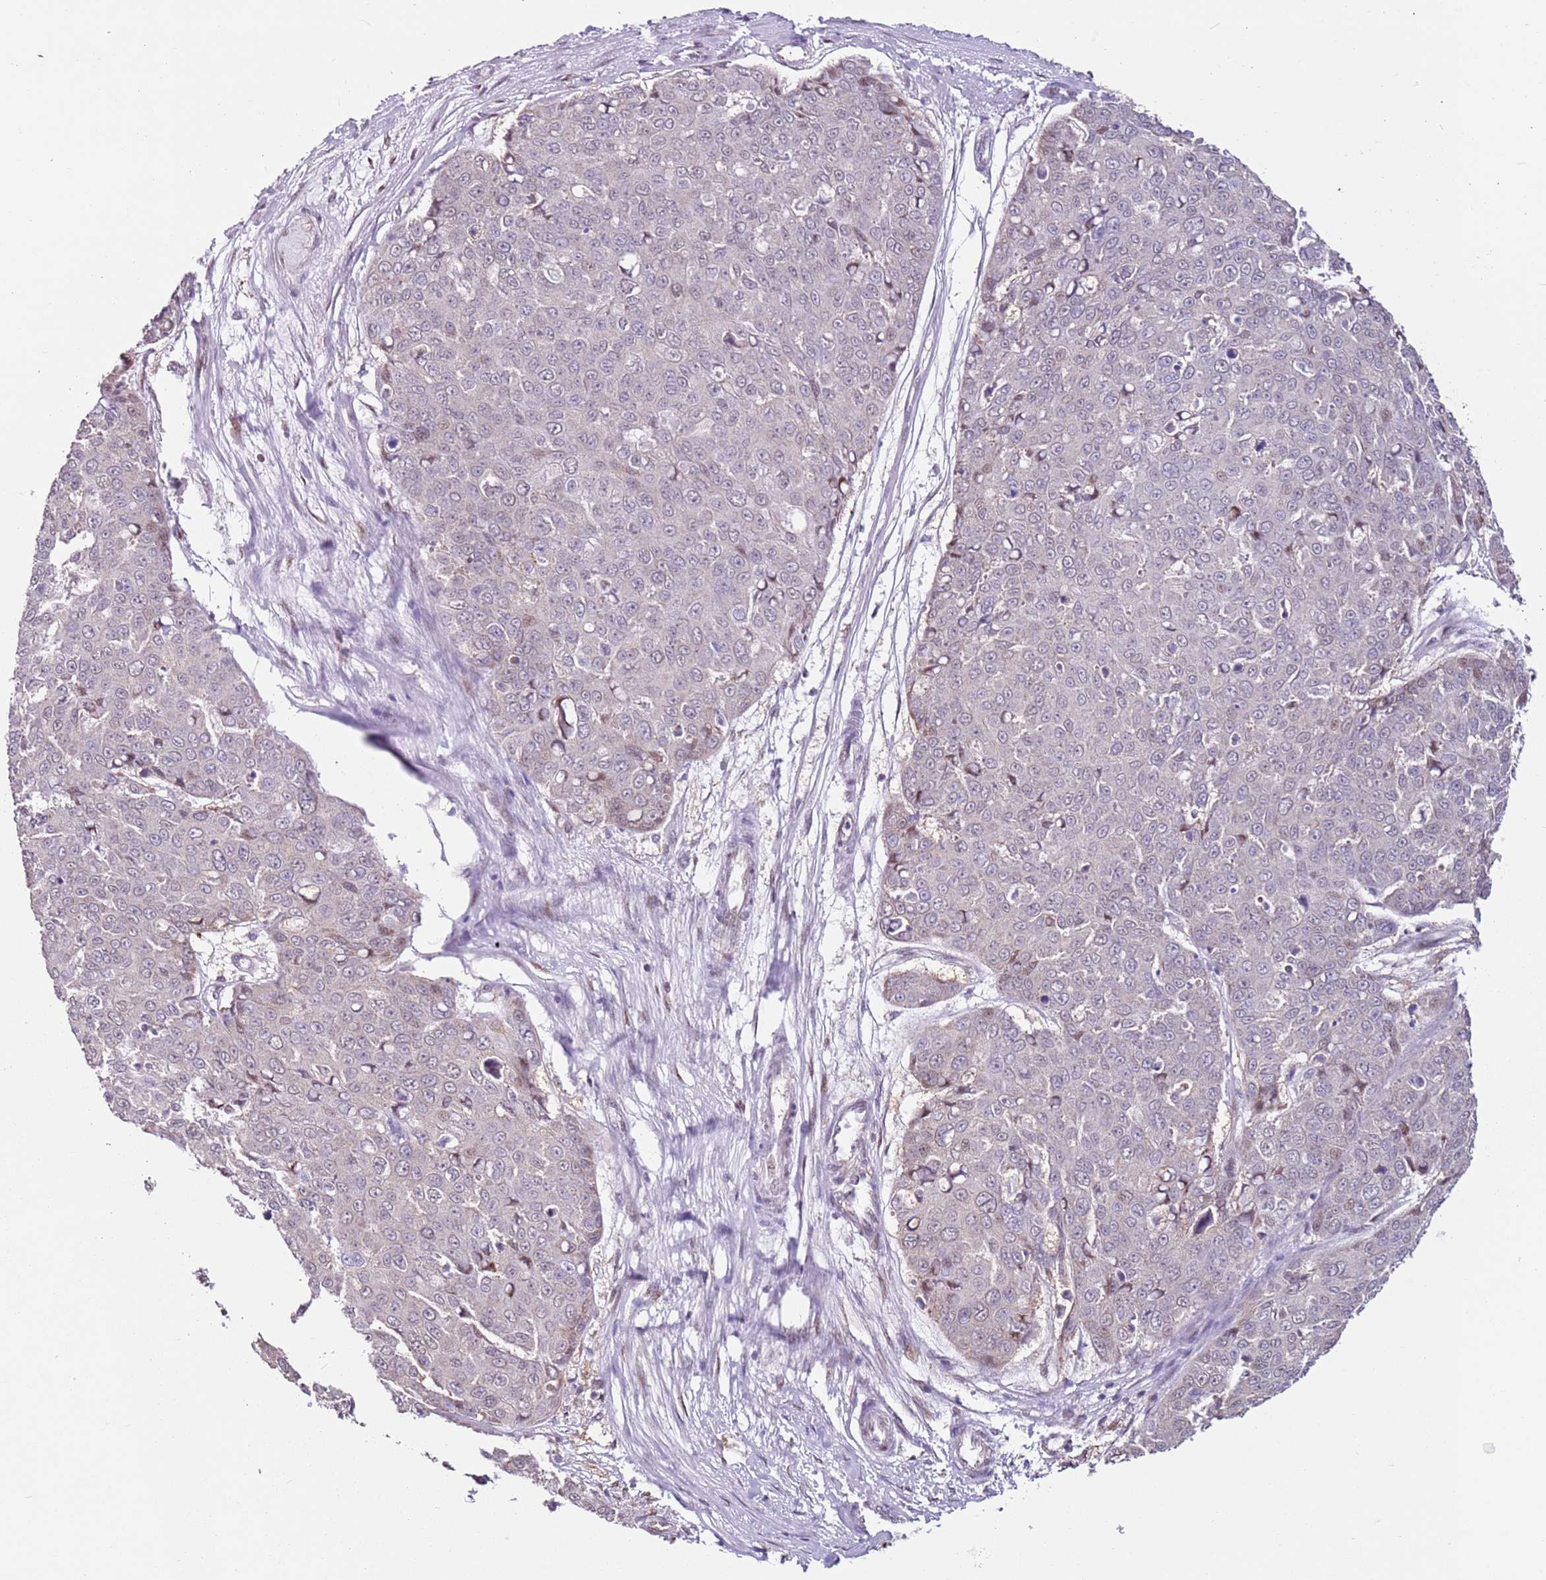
{"staining": {"intensity": "negative", "quantity": "none", "location": "none"}, "tissue": "skin cancer", "cell_type": "Tumor cells", "image_type": "cancer", "snomed": [{"axis": "morphology", "description": "Squamous cell carcinoma, NOS"}, {"axis": "topography", "description": "Skin"}], "caption": "The micrograph exhibits no staining of tumor cells in skin squamous cell carcinoma.", "gene": "PSMD4", "patient": {"sex": "male", "age": 71}}